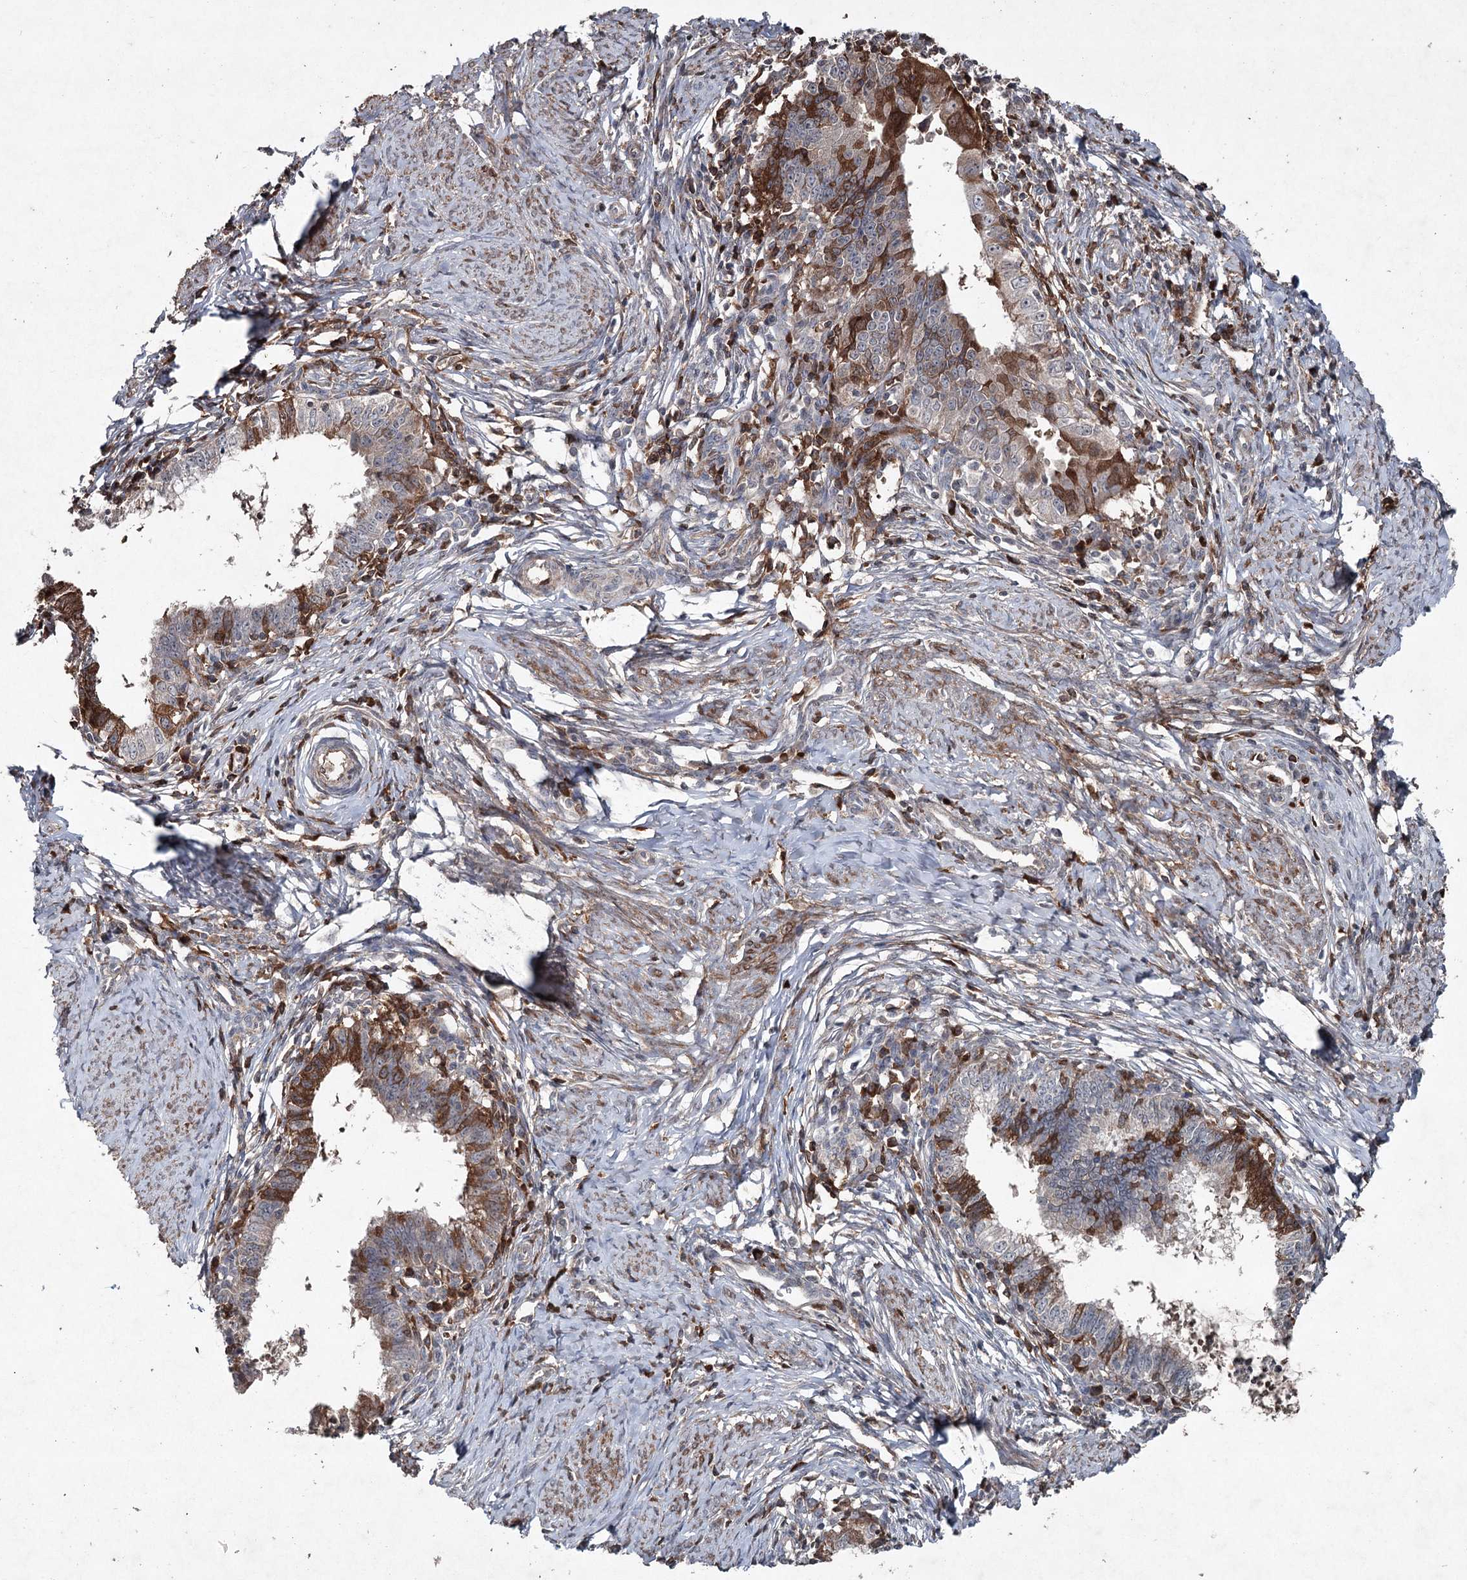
{"staining": {"intensity": "moderate", "quantity": "25%-75%", "location": "cytoplasmic/membranous"}, "tissue": "cervical cancer", "cell_type": "Tumor cells", "image_type": "cancer", "snomed": [{"axis": "morphology", "description": "Adenocarcinoma, NOS"}, {"axis": "topography", "description": "Cervix"}], "caption": "A brown stain highlights moderate cytoplasmic/membranous staining of a protein in human adenocarcinoma (cervical) tumor cells.", "gene": "PGLYRP2", "patient": {"sex": "female", "age": 36}}